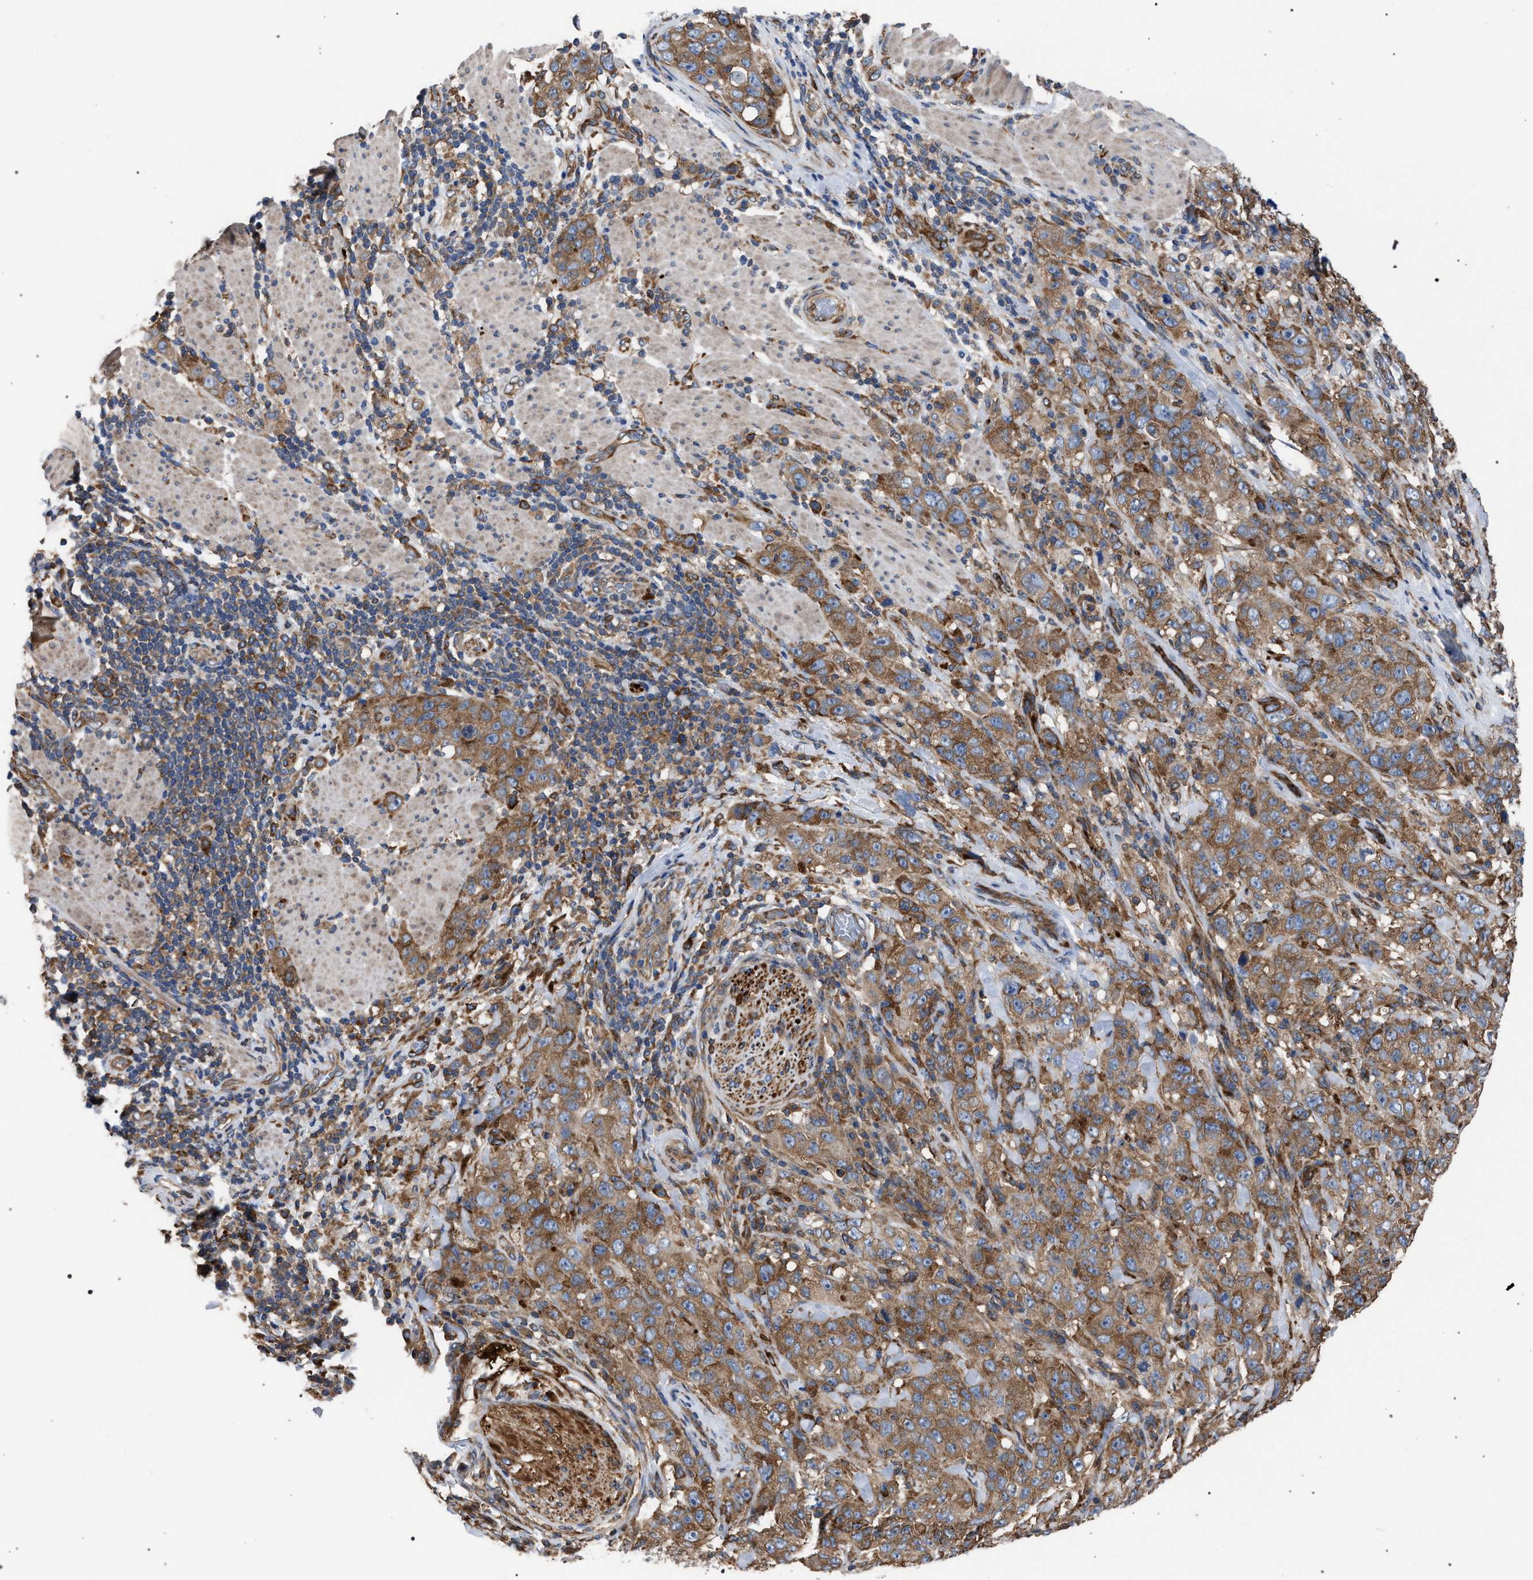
{"staining": {"intensity": "moderate", "quantity": ">75%", "location": "cytoplasmic/membranous"}, "tissue": "stomach cancer", "cell_type": "Tumor cells", "image_type": "cancer", "snomed": [{"axis": "morphology", "description": "Adenocarcinoma, NOS"}, {"axis": "topography", "description": "Stomach"}], "caption": "DAB immunohistochemical staining of stomach cancer (adenocarcinoma) displays moderate cytoplasmic/membranous protein positivity in about >75% of tumor cells.", "gene": "CDR2L", "patient": {"sex": "male", "age": 48}}